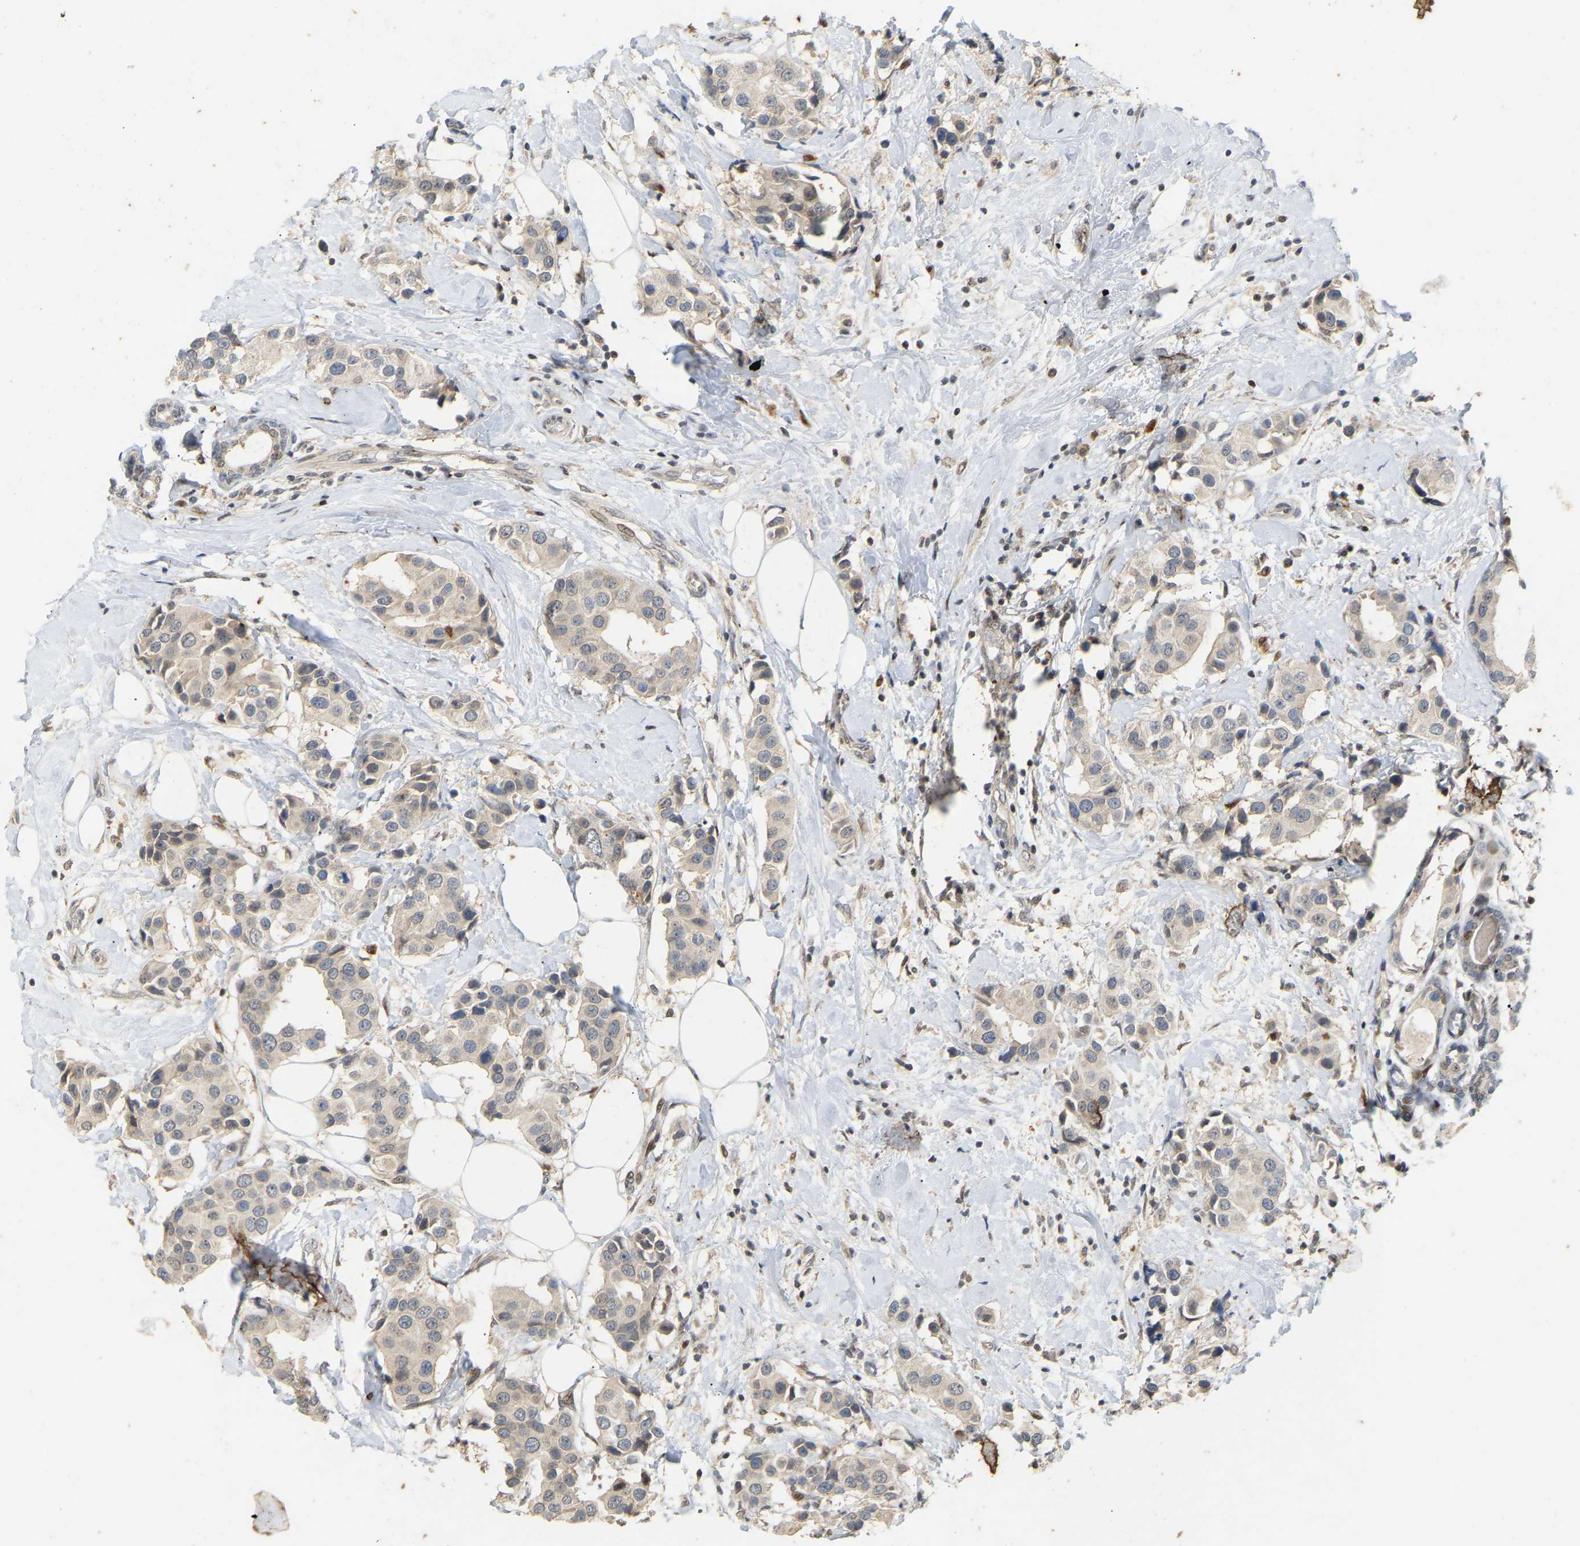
{"staining": {"intensity": "weak", "quantity": ">75%", "location": "cytoplasmic/membranous"}, "tissue": "breast cancer", "cell_type": "Tumor cells", "image_type": "cancer", "snomed": [{"axis": "morphology", "description": "Normal tissue, NOS"}, {"axis": "morphology", "description": "Duct carcinoma"}, {"axis": "topography", "description": "Breast"}], "caption": "Tumor cells demonstrate low levels of weak cytoplasmic/membranous expression in about >75% of cells in breast intraductal carcinoma.", "gene": "PTPN4", "patient": {"sex": "female", "age": 39}}